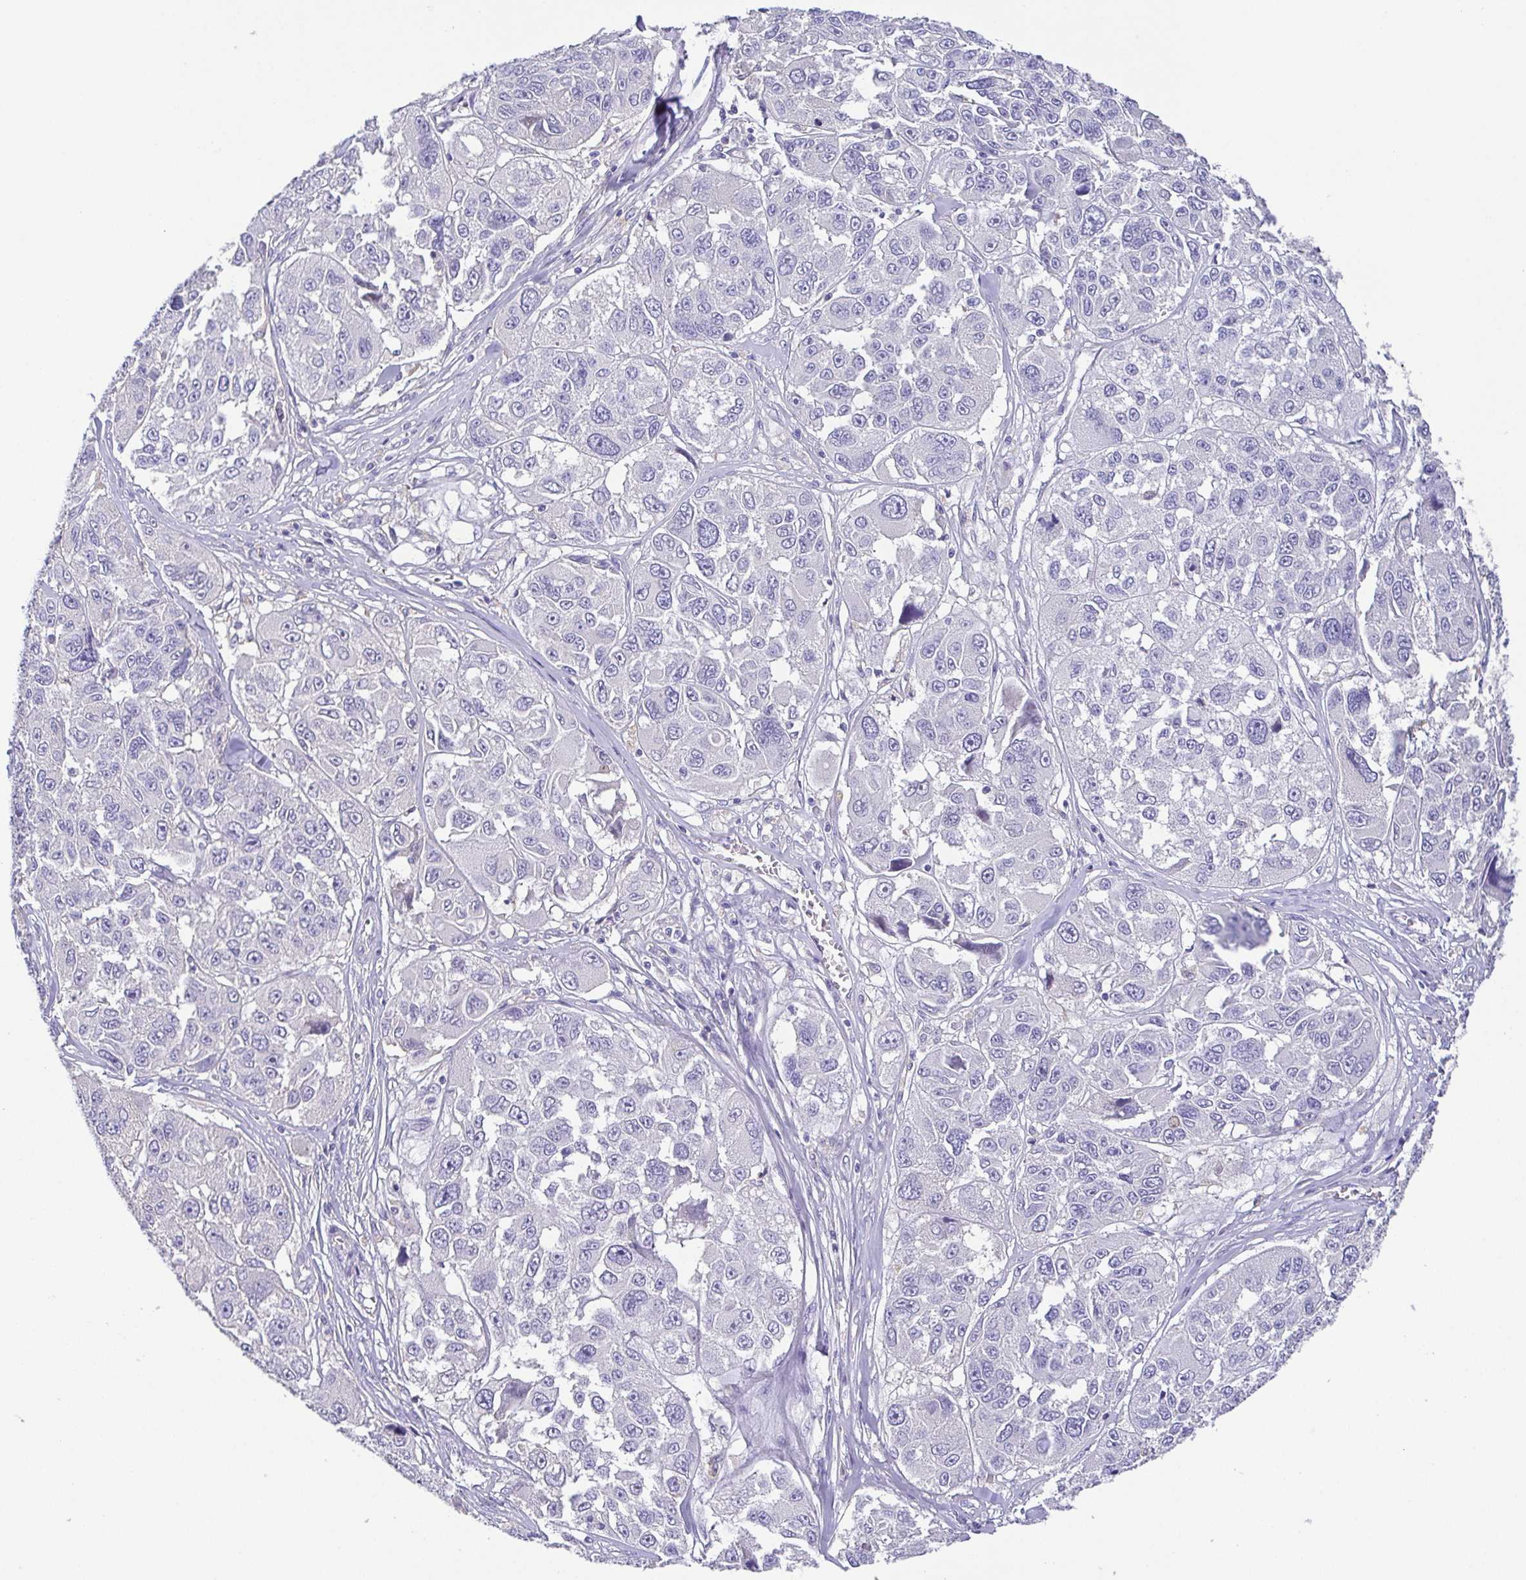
{"staining": {"intensity": "negative", "quantity": "none", "location": "none"}, "tissue": "melanoma", "cell_type": "Tumor cells", "image_type": "cancer", "snomed": [{"axis": "morphology", "description": "Malignant melanoma, NOS"}, {"axis": "topography", "description": "Skin"}], "caption": "Tumor cells are negative for brown protein staining in melanoma. (DAB (3,3'-diaminobenzidine) immunohistochemistry (IHC) visualized using brightfield microscopy, high magnification).", "gene": "PKDREJ", "patient": {"sex": "female", "age": 66}}